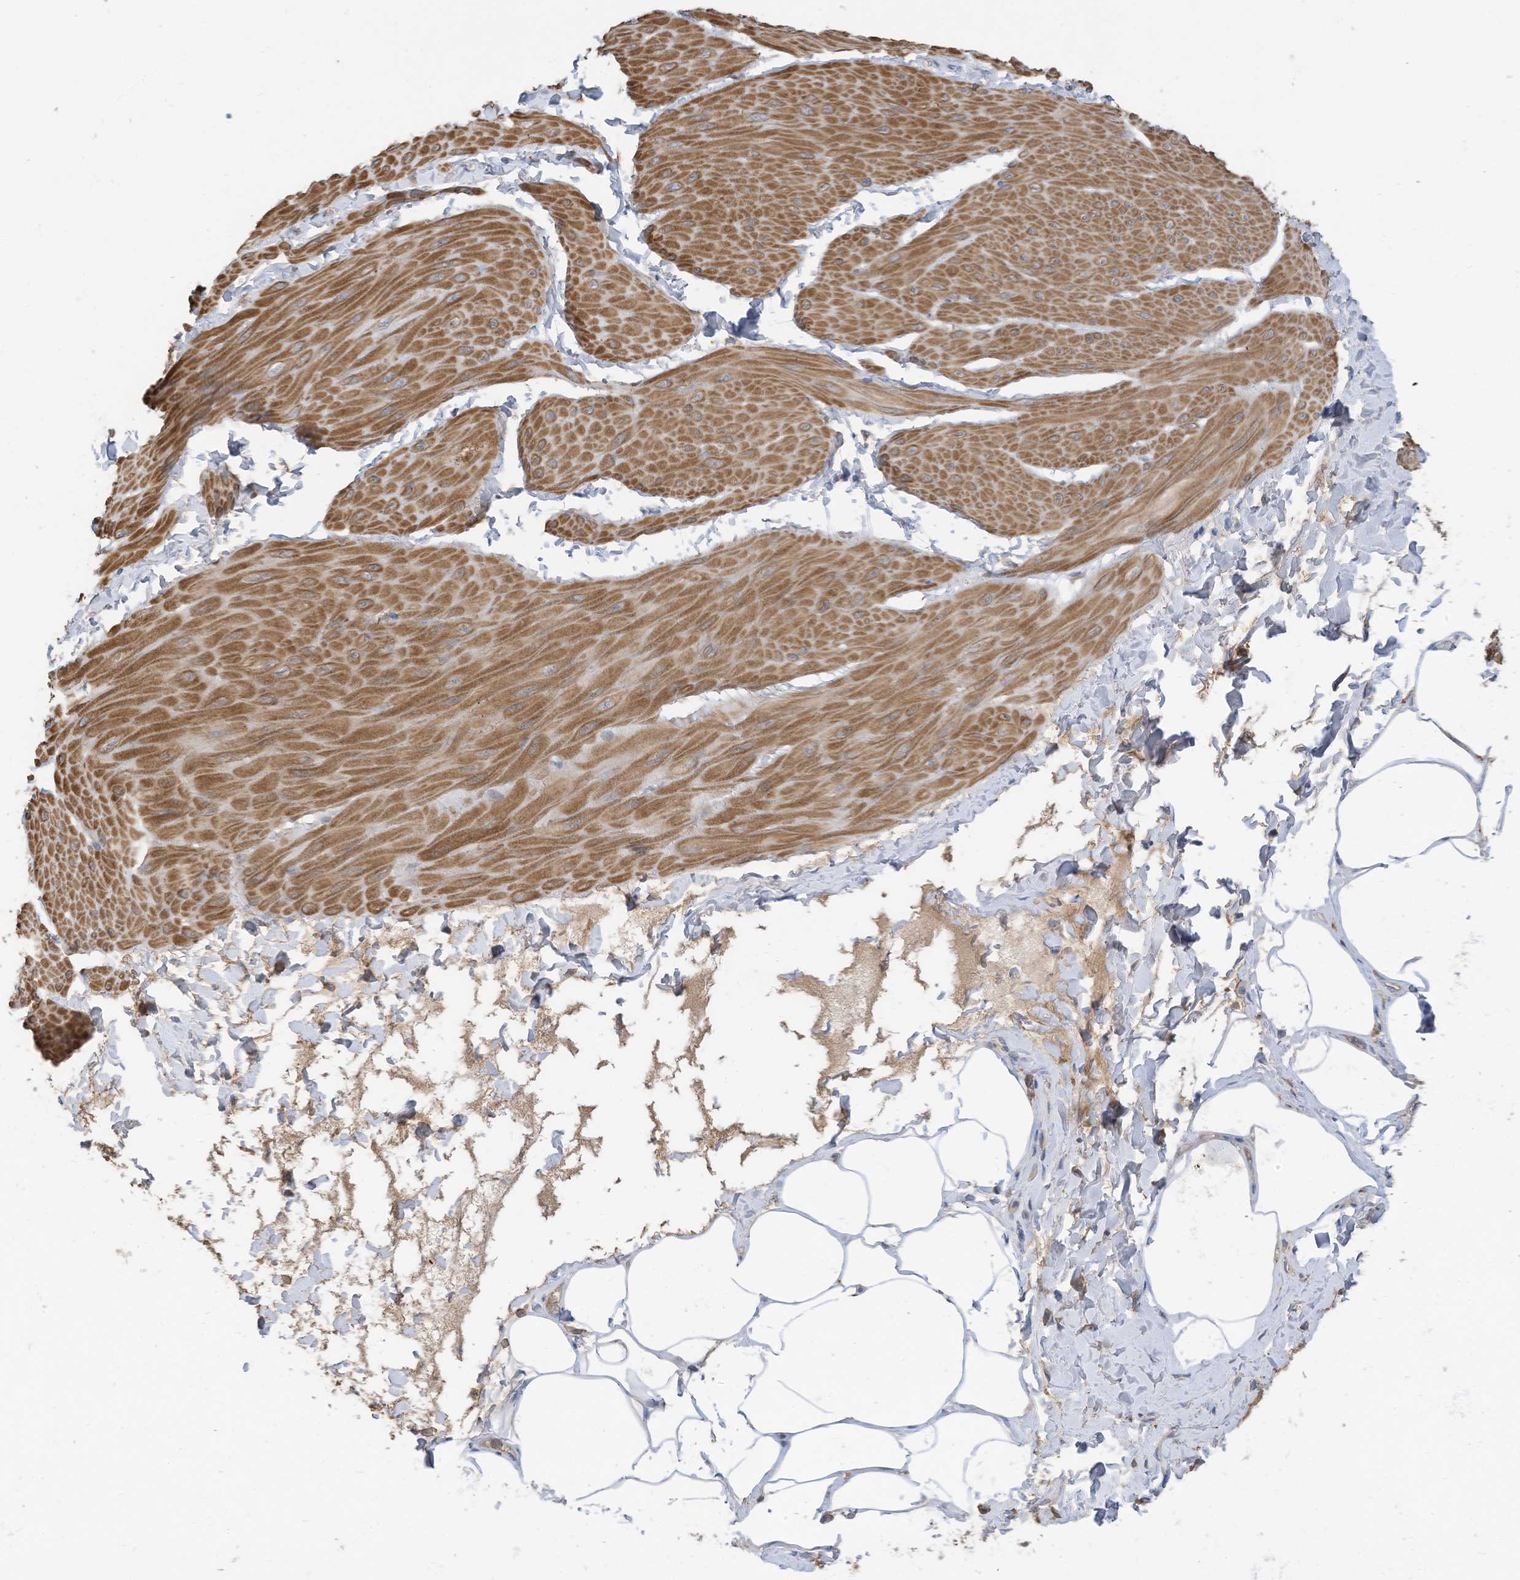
{"staining": {"intensity": "moderate", "quantity": ">75%", "location": "cytoplasmic/membranous"}, "tissue": "smooth muscle", "cell_type": "Smooth muscle cells", "image_type": "normal", "snomed": [{"axis": "morphology", "description": "Urothelial carcinoma, High grade"}, {"axis": "topography", "description": "Urinary bladder"}], "caption": "DAB immunohistochemical staining of benign human smooth muscle reveals moderate cytoplasmic/membranous protein staining in approximately >75% of smooth muscle cells. (DAB IHC with brightfield microscopy, high magnification).", "gene": "SLFN14", "patient": {"sex": "male", "age": 46}}